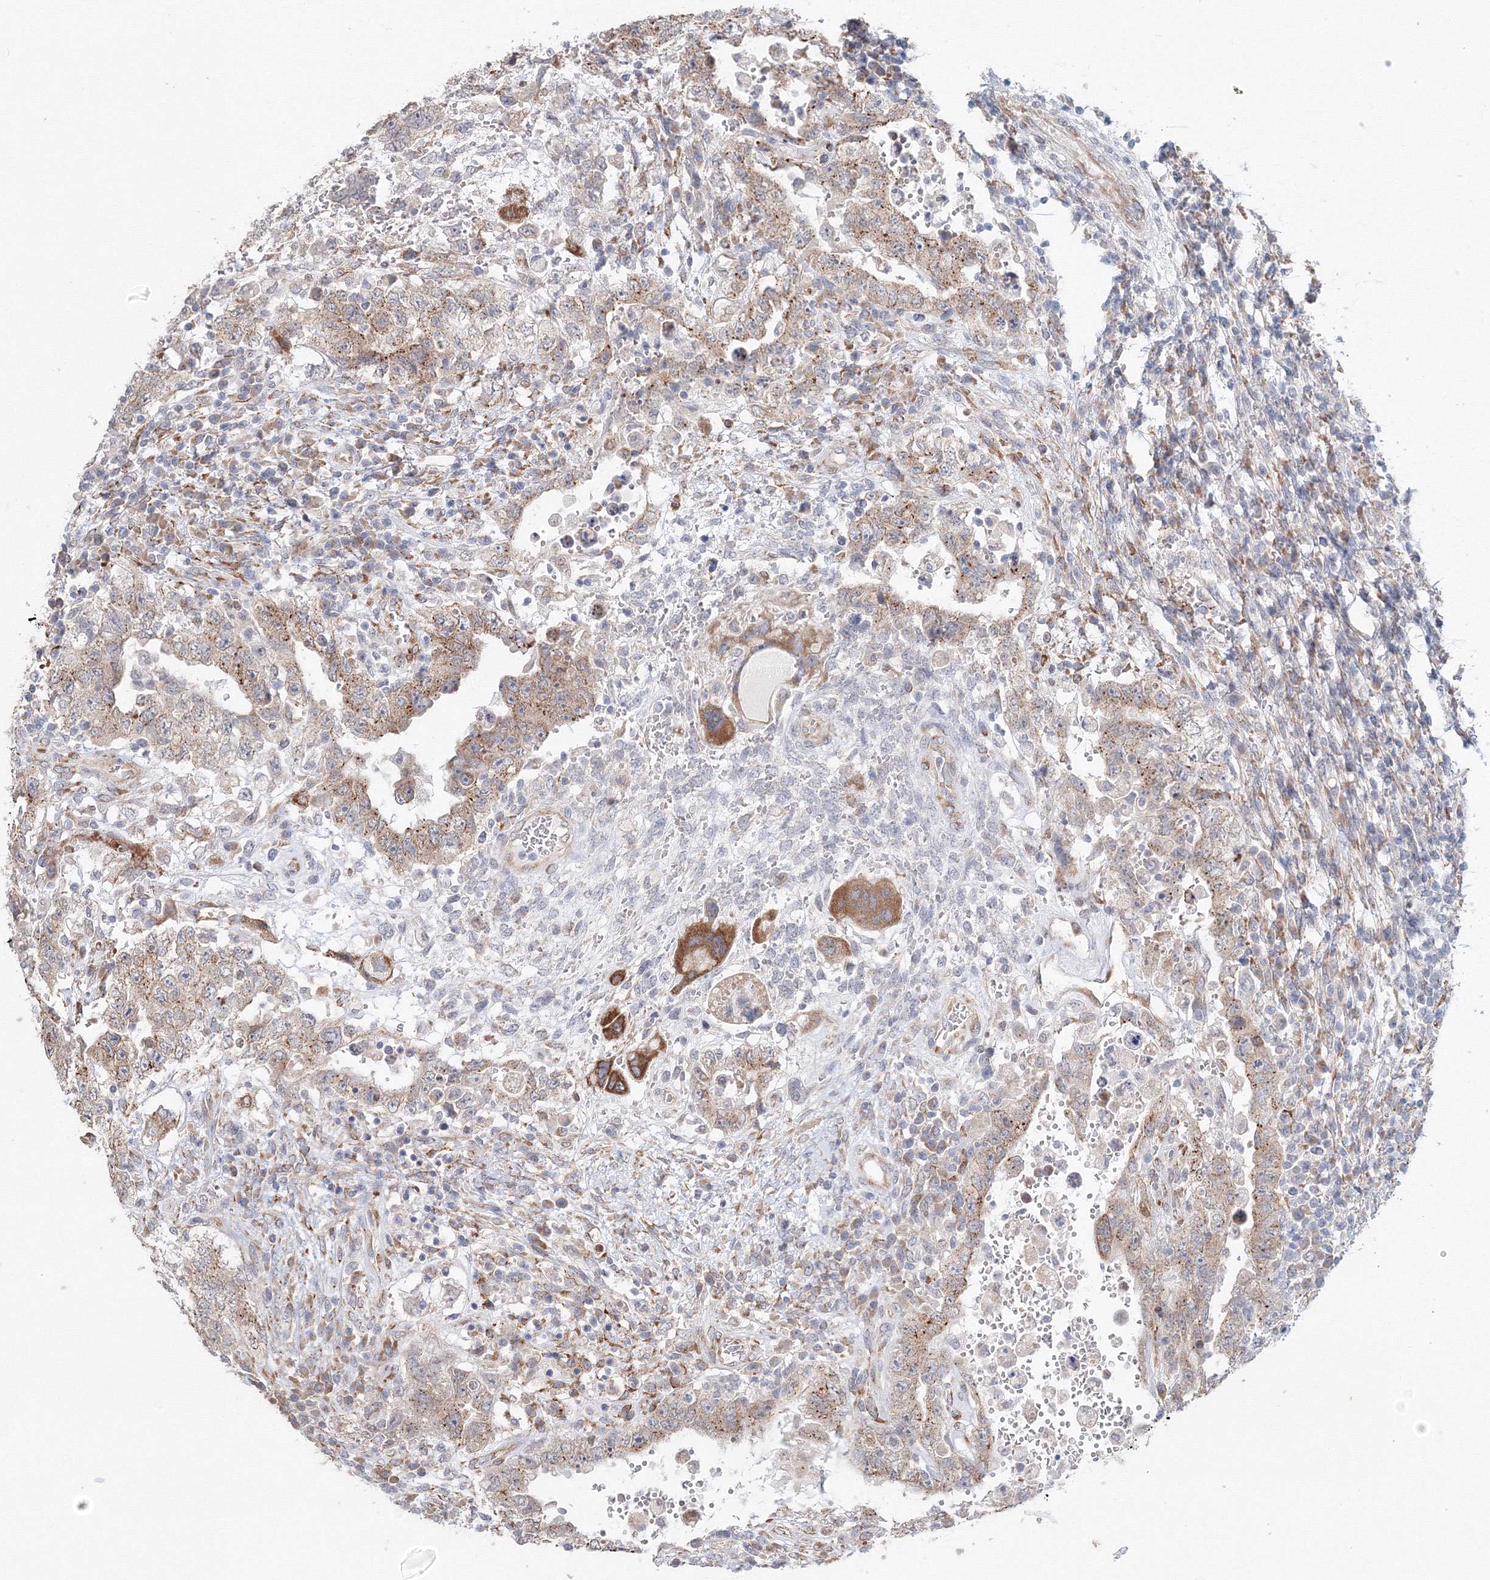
{"staining": {"intensity": "weak", "quantity": ">75%", "location": "cytoplasmic/membranous"}, "tissue": "testis cancer", "cell_type": "Tumor cells", "image_type": "cancer", "snomed": [{"axis": "morphology", "description": "Carcinoma, Embryonal, NOS"}, {"axis": "topography", "description": "Testis"}], "caption": "A low amount of weak cytoplasmic/membranous positivity is present in approximately >75% of tumor cells in embryonal carcinoma (testis) tissue.", "gene": "DHRS12", "patient": {"sex": "male", "age": 26}}